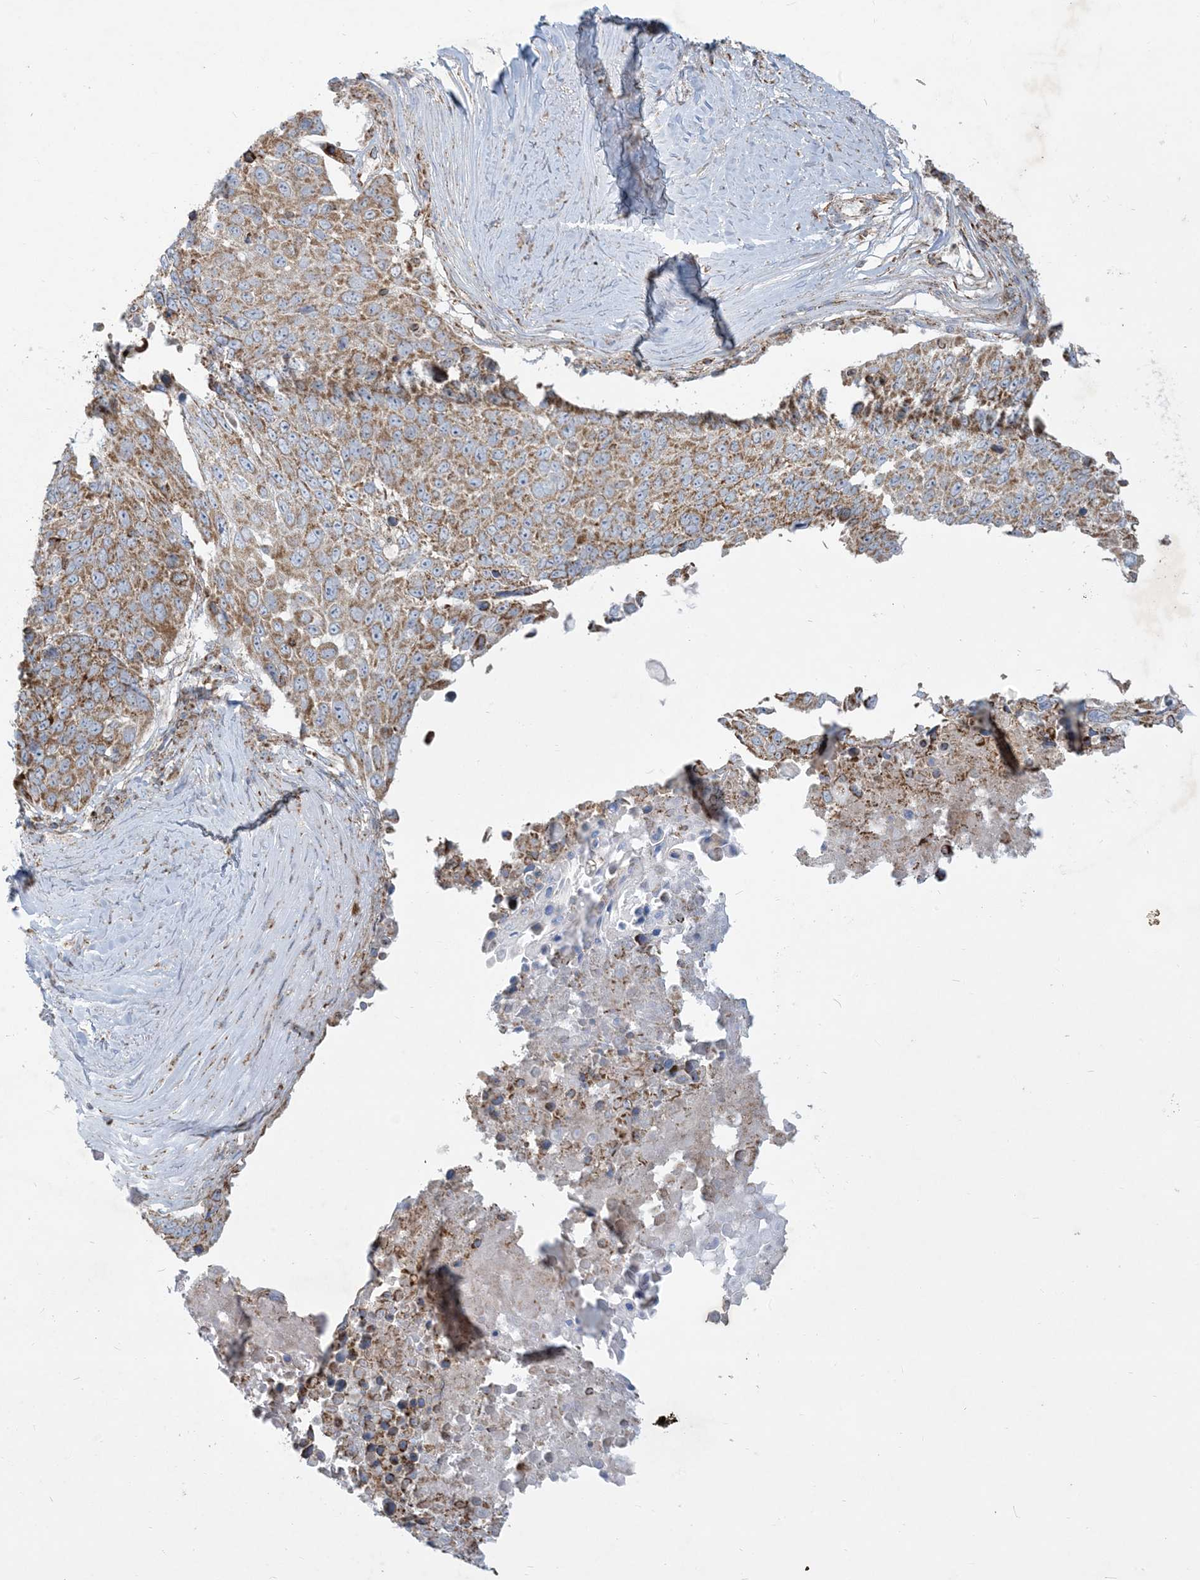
{"staining": {"intensity": "moderate", "quantity": ">75%", "location": "cytoplasmic/membranous"}, "tissue": "lung cancer", "cell_type": "Tumor cells", "image_type": "cancer", "snomed": [{"axis": "morphology", "description": "Squamous cell carcinoma, NOS"}, {"axis": "topography", "description": "Lung"}], "caption": "IHC (DAB) staining of human squamous cell carcinoma (lung) exhibits moderate cytoplasmic/membranous protein staining in about >75% of tumor cells. The protein is stained brown, and the nuclei are stained in blue (DAB (3,3'-diaminobenzidine) IHC with brightfield microscopy, high magnification).", "gene": "BEND4", "patient": {"sex": "male", "age": 66}}